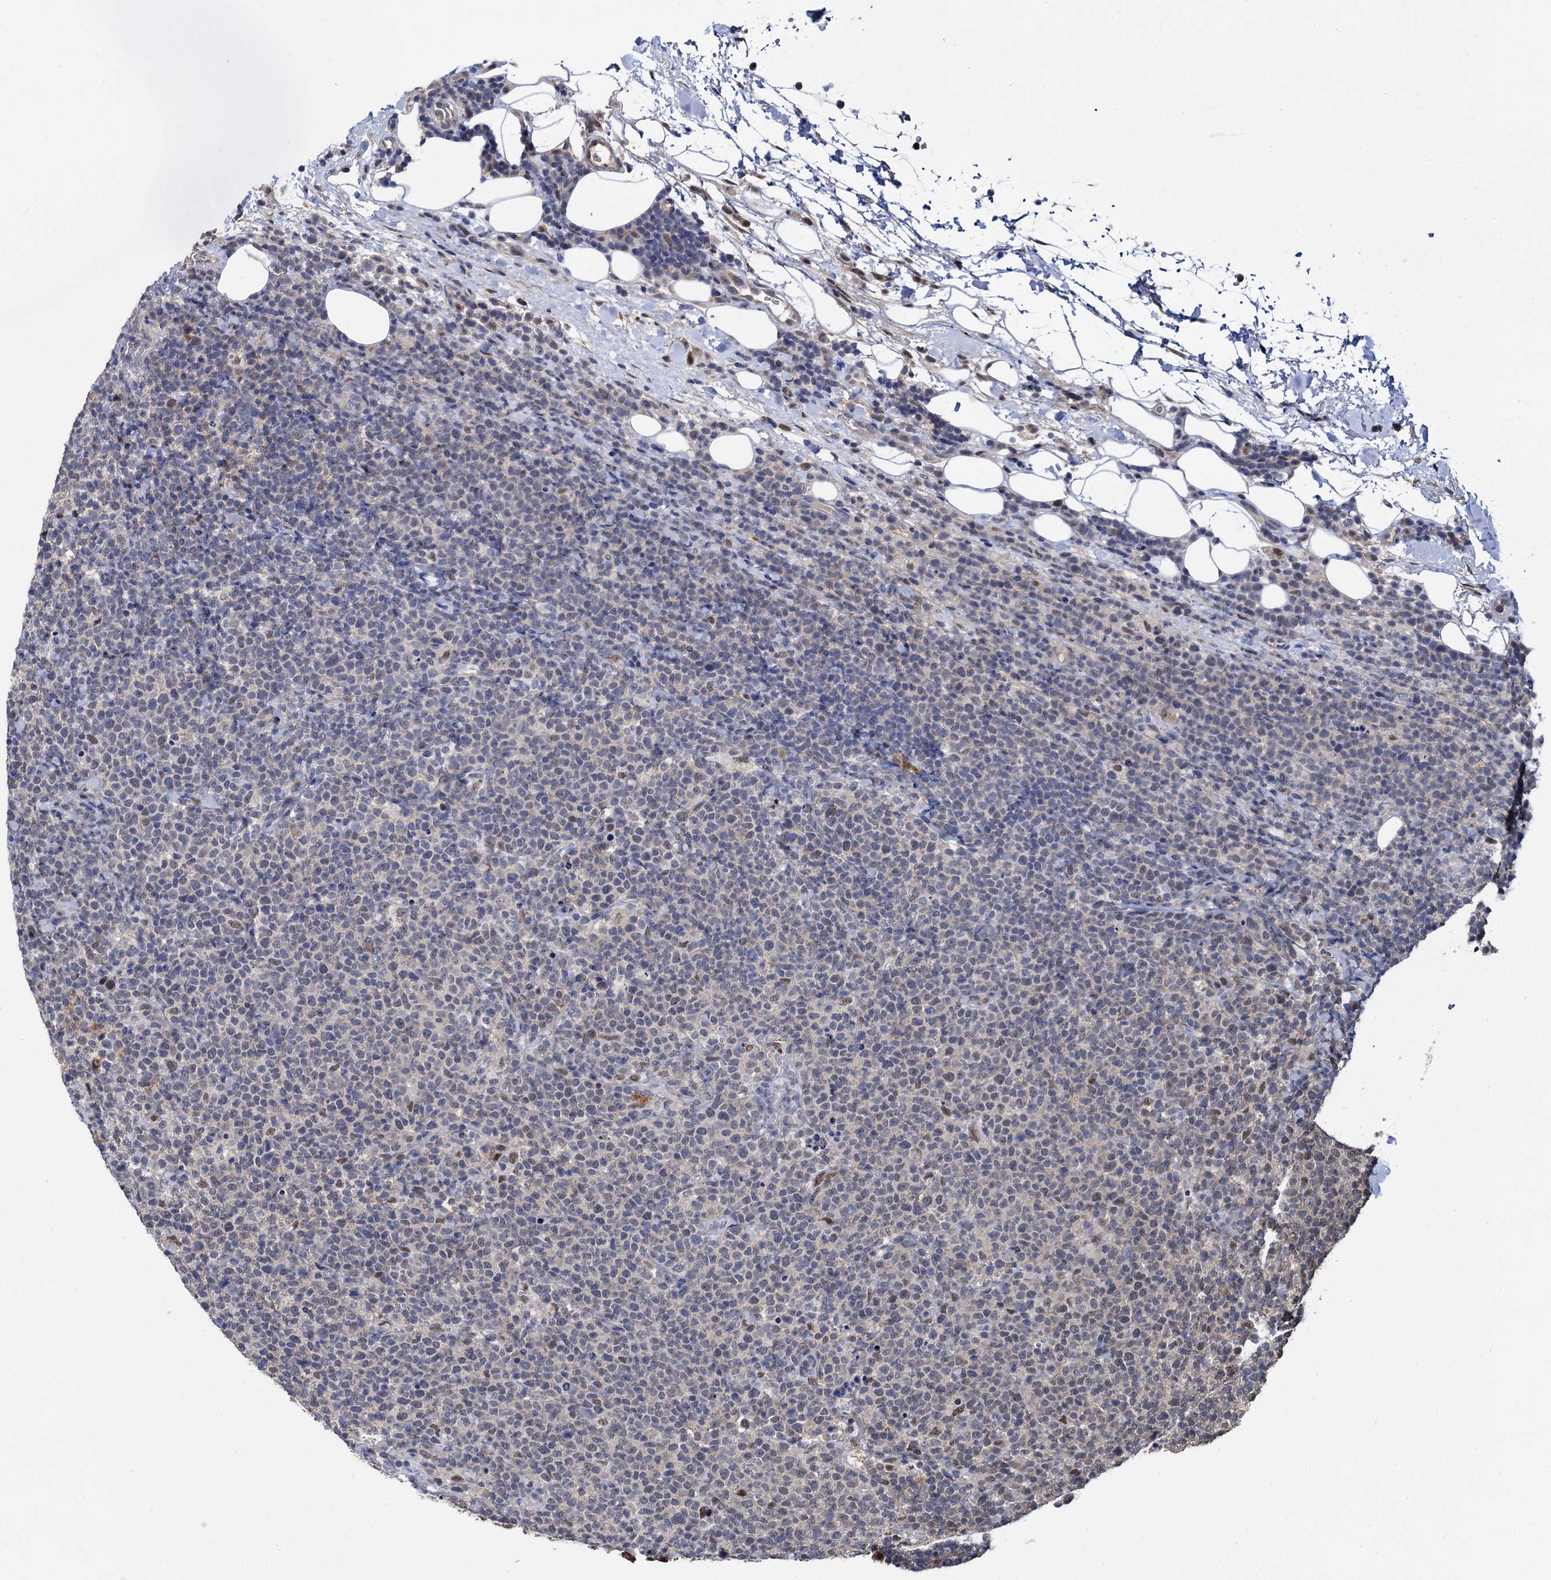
{"staining": {"intensity": "weak", "quantity": "25%-75%", "location": "nuclear"}, "tissue": "lymphoma", "cell_type": "Tumor cells", "image_type": "cancer", "snomed": [{"axis": "morphology", "description": "Malignant lymphoma, non-Hodgkin's type, High grade"}, {"axis": "topography", "description": "Lymph node"}], "caption": "Malignant lymphoma, non-Hodgkin's type (high-grade) stained for a protein (brown) displays weak nuclear positive staining in about 25%-75% of tumor cells.", "gene": "PSMD4", "patient": {"sex": "male", "age": 61}}